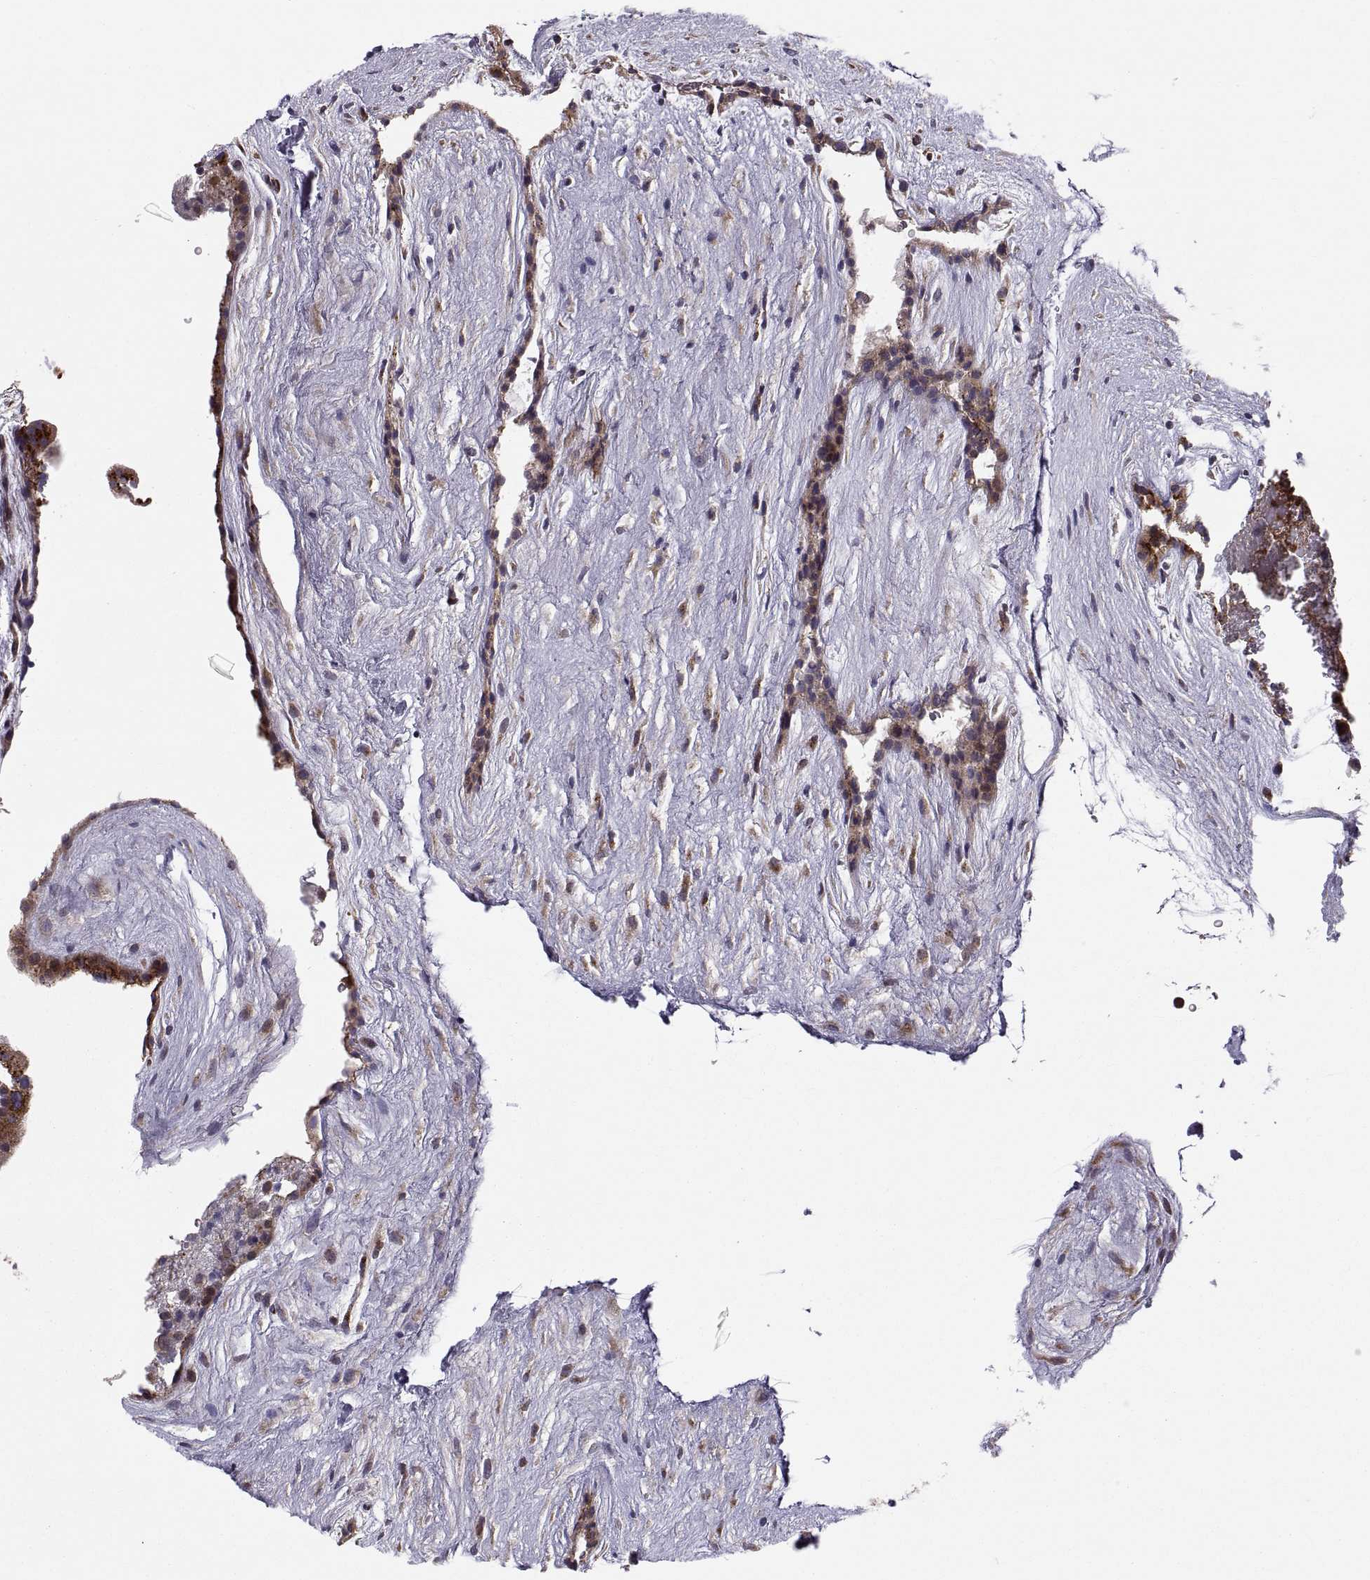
{"staining": {"intensity": "moderate", "quantity": ">75%", "location": "cytoplasmic/membranous"}, "tissue": "placenta", "cell_type": "Decidual cells", "image_type": "normal", "snomed": [{"axis": "morphology", "description": "Normal tissue, NOS"}, {"axis": "topography", "description": "Placenta"}], "caption": "A medium amount of moderate cytoplasmic/membranous expression is present in approximately >75% of decidual cells in normal placenta. (IHC, brightfield microscopy, high magnification).", "gene": "TESC", "patient": {"sex": "female", "age": 19}}